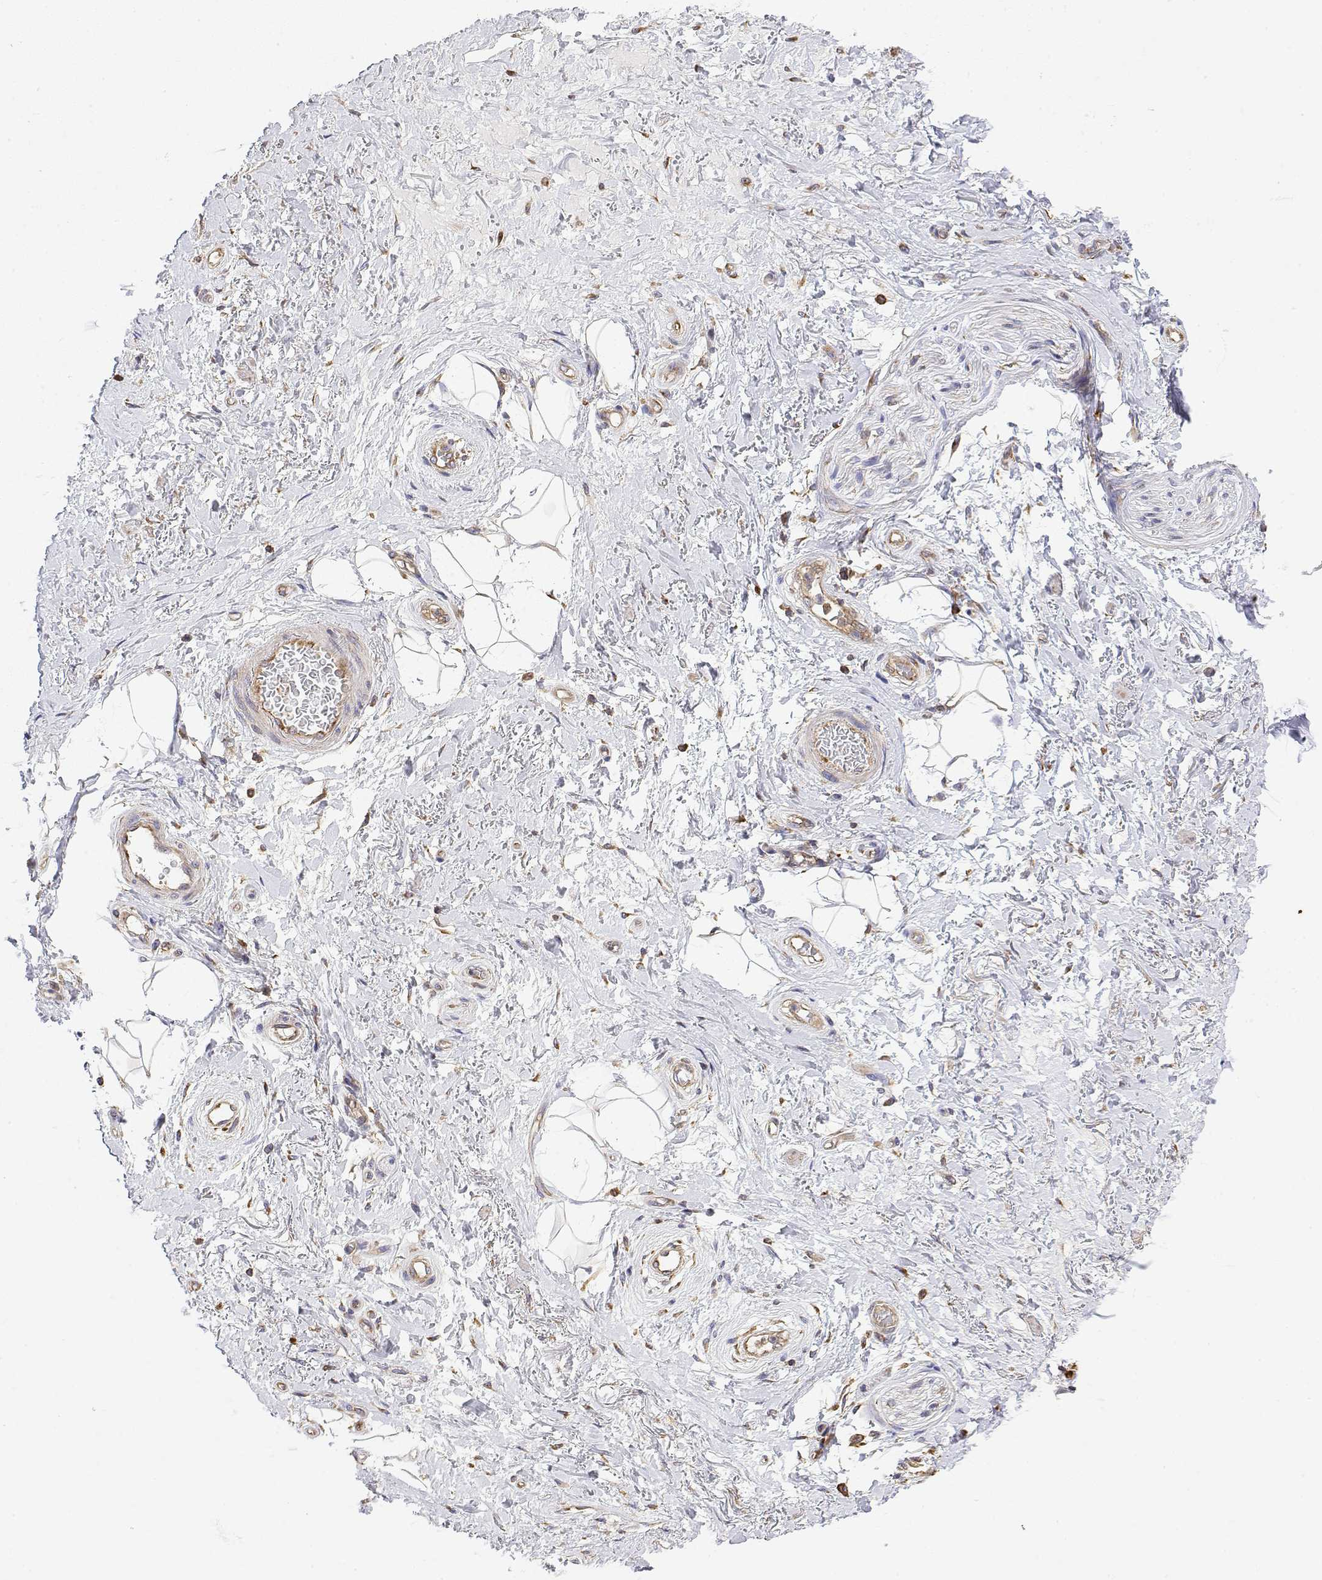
{"staining": {"intensity": "moderate", "quantity": "<25%", "location": "cytoplasmic/membranous"}, "tissue": "adipose tissue", "cell_type": "Adipocytes", "image_type": "normal", "snomed": [{"axis": "morphology", "description": "Normal tissue, NOS"}, {"axis": "topography", "description": "Anal"}, {"axis": "topography", "description": "Peripheral nerve tissue"}], "caption": "Adipocytes demonstrate moderate cytoplasmic/membranous expression in approximately <25% of cells in unremarkable adipose tissue.", "gene": "EEF1G", "patient": {"sex": "male", "age": 53}}